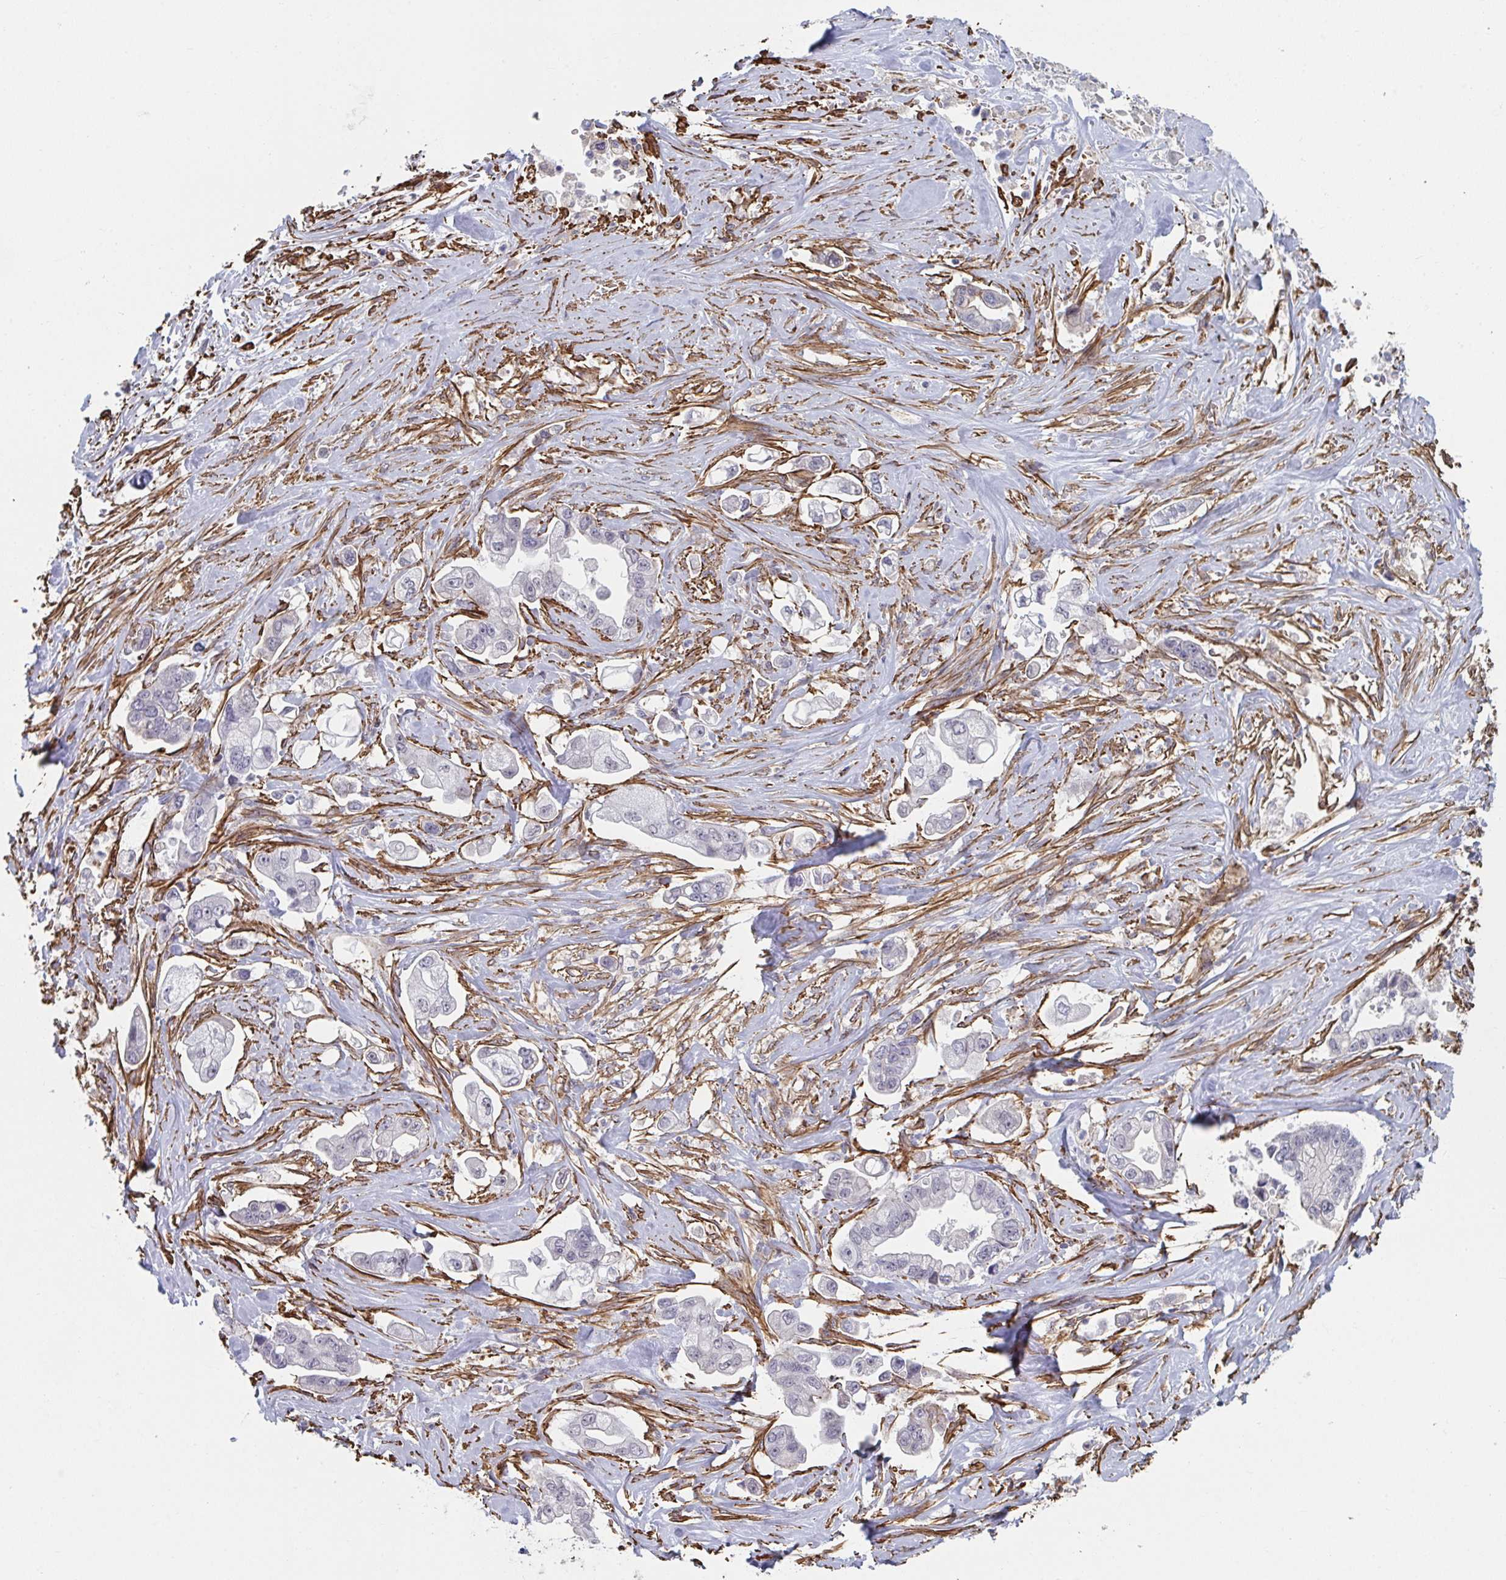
{"staining": {"intensity": "negative", "quantity": "none", "location": "none"}, "tissue": "stomach cancer", "cell_type": "Tumor cells", "image_type": "cancer", "snomed": [{"axis": "morphology", "description": "Adenocarcinoma, NOS"}, {"axis": "topography", "description": "Stomach"}], "caption": "Immunohistochemistry micrograph of neoplastic tissue: adenocarcinoma (stomach) stained with DAB exhibits no significant protein staining in tumor cells. (DAB (3,3'-diaminobenzidine) immunohistochemistry, high magnification).", "gene": "NEURL4", "patient": {"sex": "male", "age": 62}}